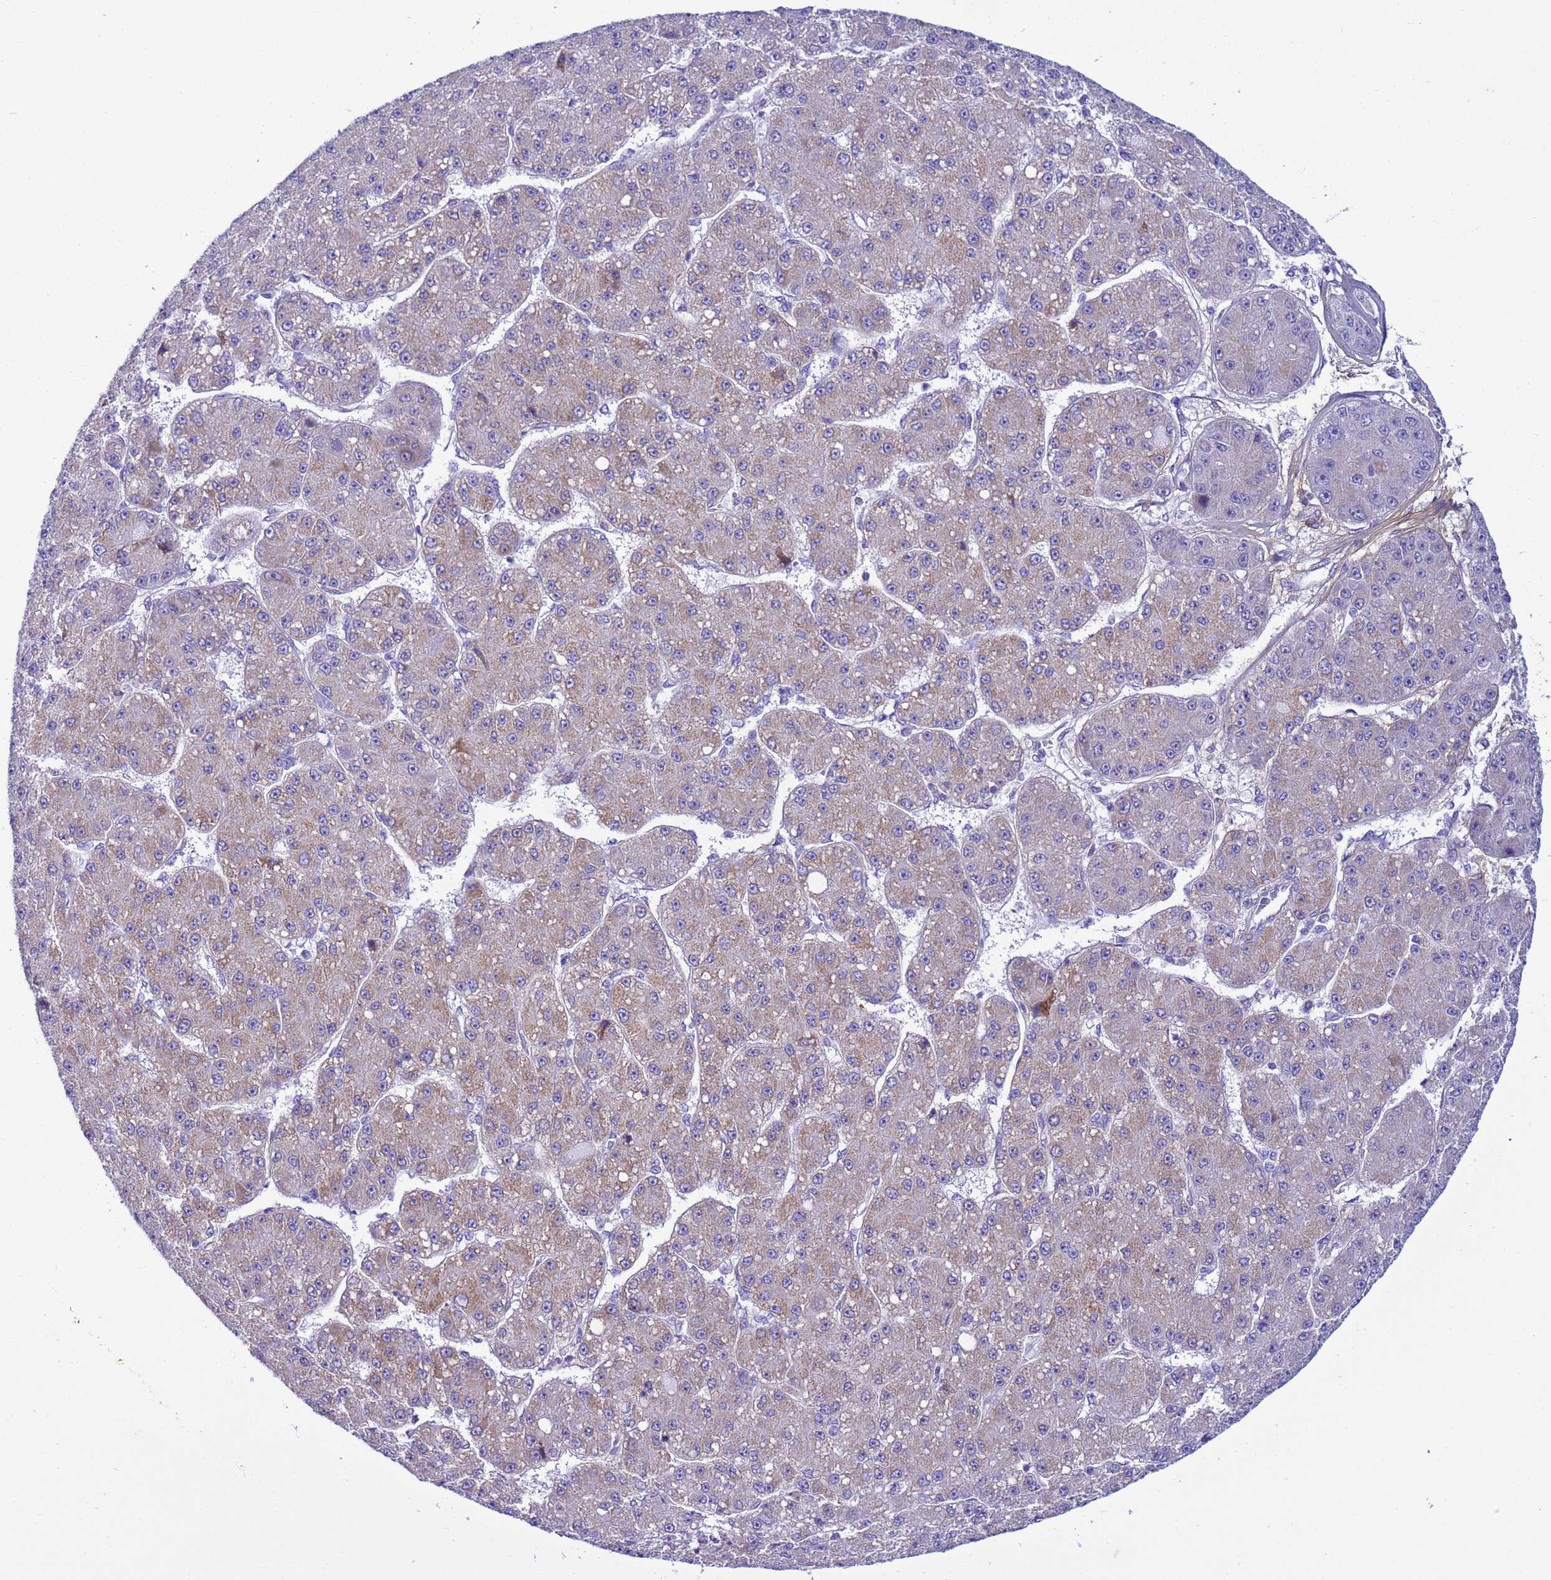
{"staining": {"intensity": "weak", "quantity": "25%-75%", "location": "cytoplasmic/membranous"}, "tissue": "liver cancer", "cell_type": "Tumor cells", "image_type": "cancer", "snomed": [{"axis": "morphology", "description": "Carcinoma, Hepatocellular, NOS"}, {"axis": "topography", "description": "Liver"}], "caption": "The photomicrograph reveals immunohistochemical staining of liver cancer. There is weak cytoplasmic/membranous positivity is seen in approximately 25%-75% of tumor cells.", "gene": "P2RX7", "patient": {"sex": "male", "age": 67}}